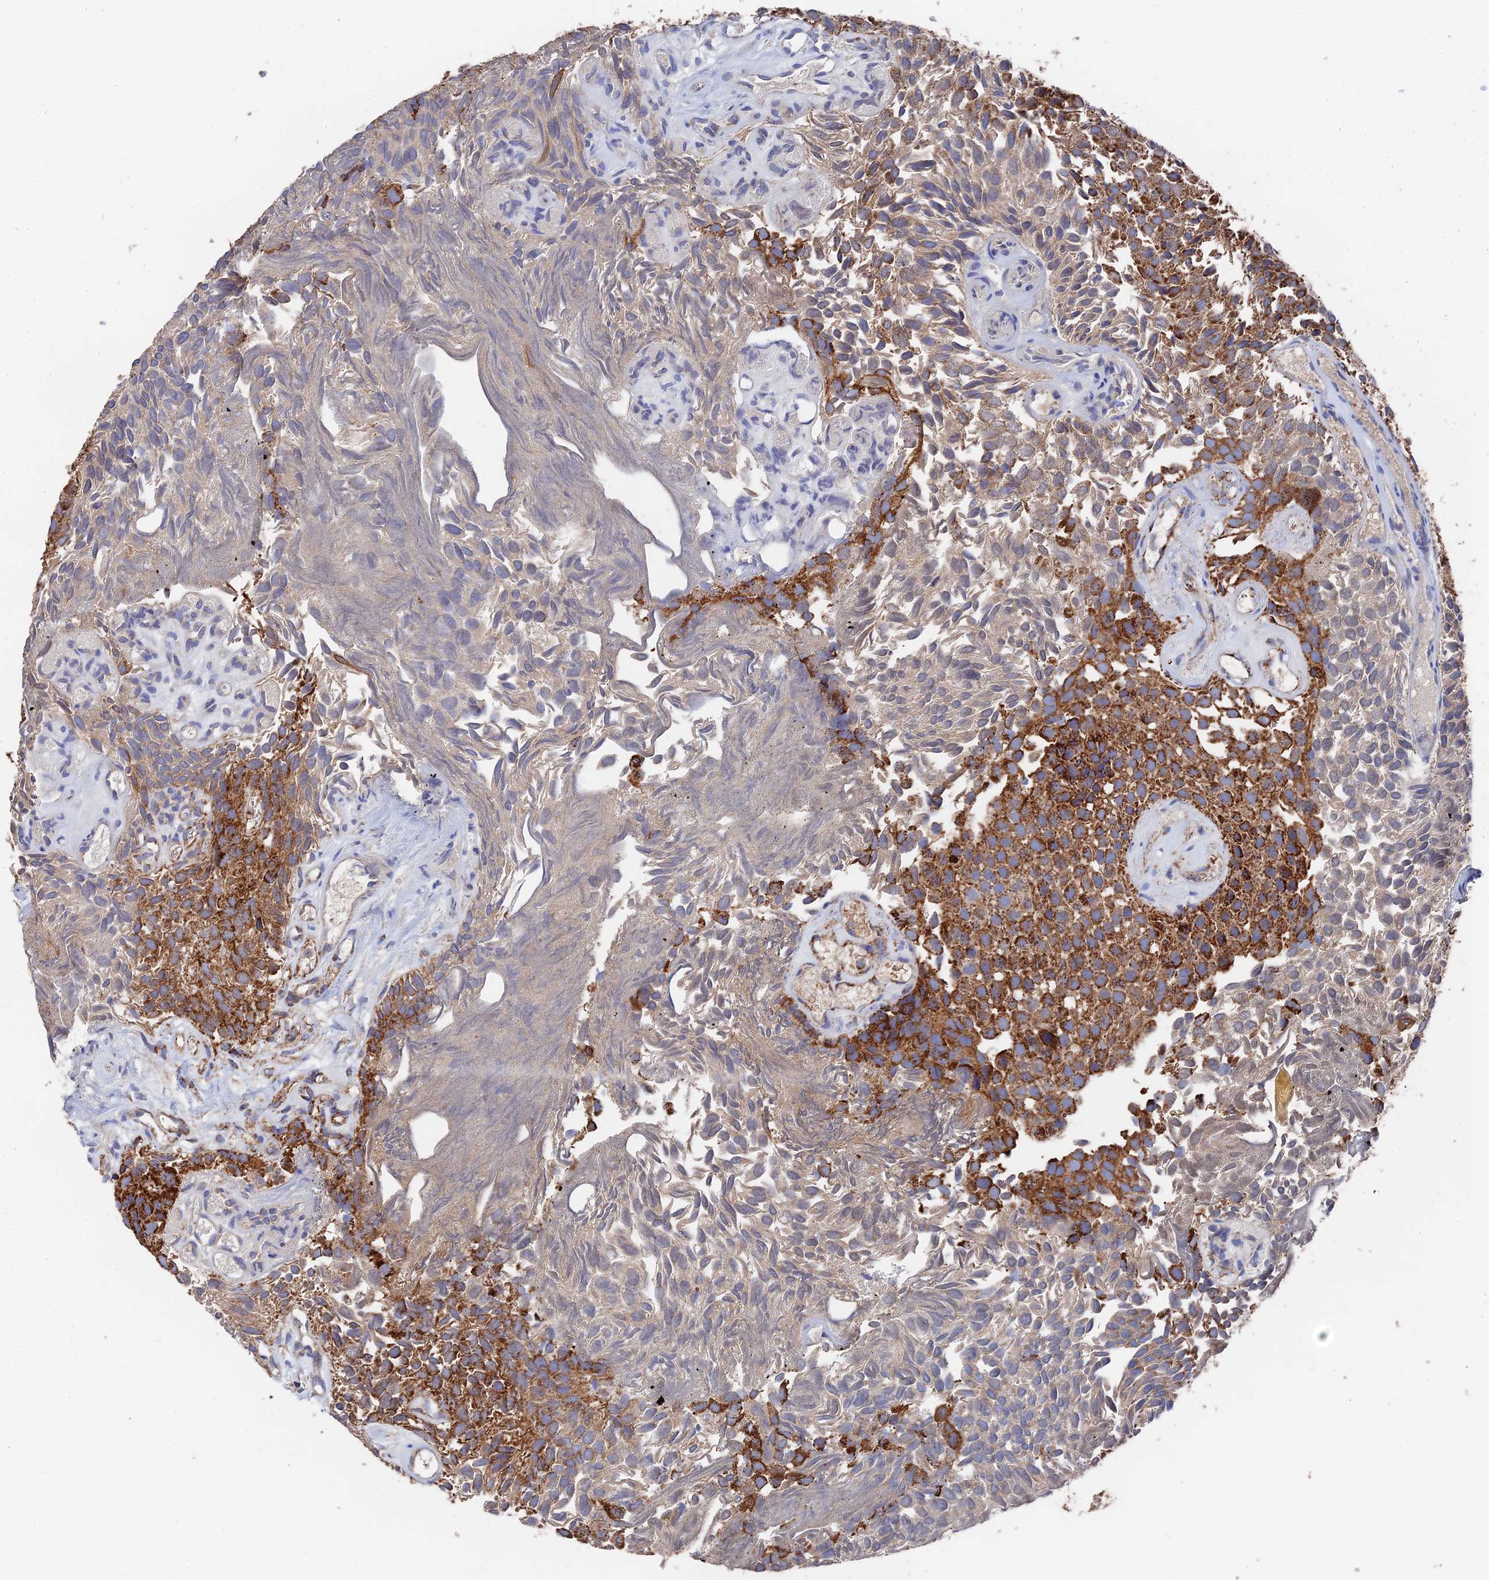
{"staining": {"intensity": "strong", "quantity": ">75%", "location": "cytoplasmic/membranous"}, "tissue": "urothelial cancer", "cell_type": "Tumor cells", "image_type": "cancer", "snomed": [{"axis": "morphology", "description": "Urothelial carcinoma, Low grade"}, {"axis": "topography", "description": "Urinary bladder"}], "caption": "Human low-grade urothelial carcinoma stained with a protein marker shows strong staining in tumor cells.", "gene": "HAUS8", "patient": {"sex": "male", "age": 89}}